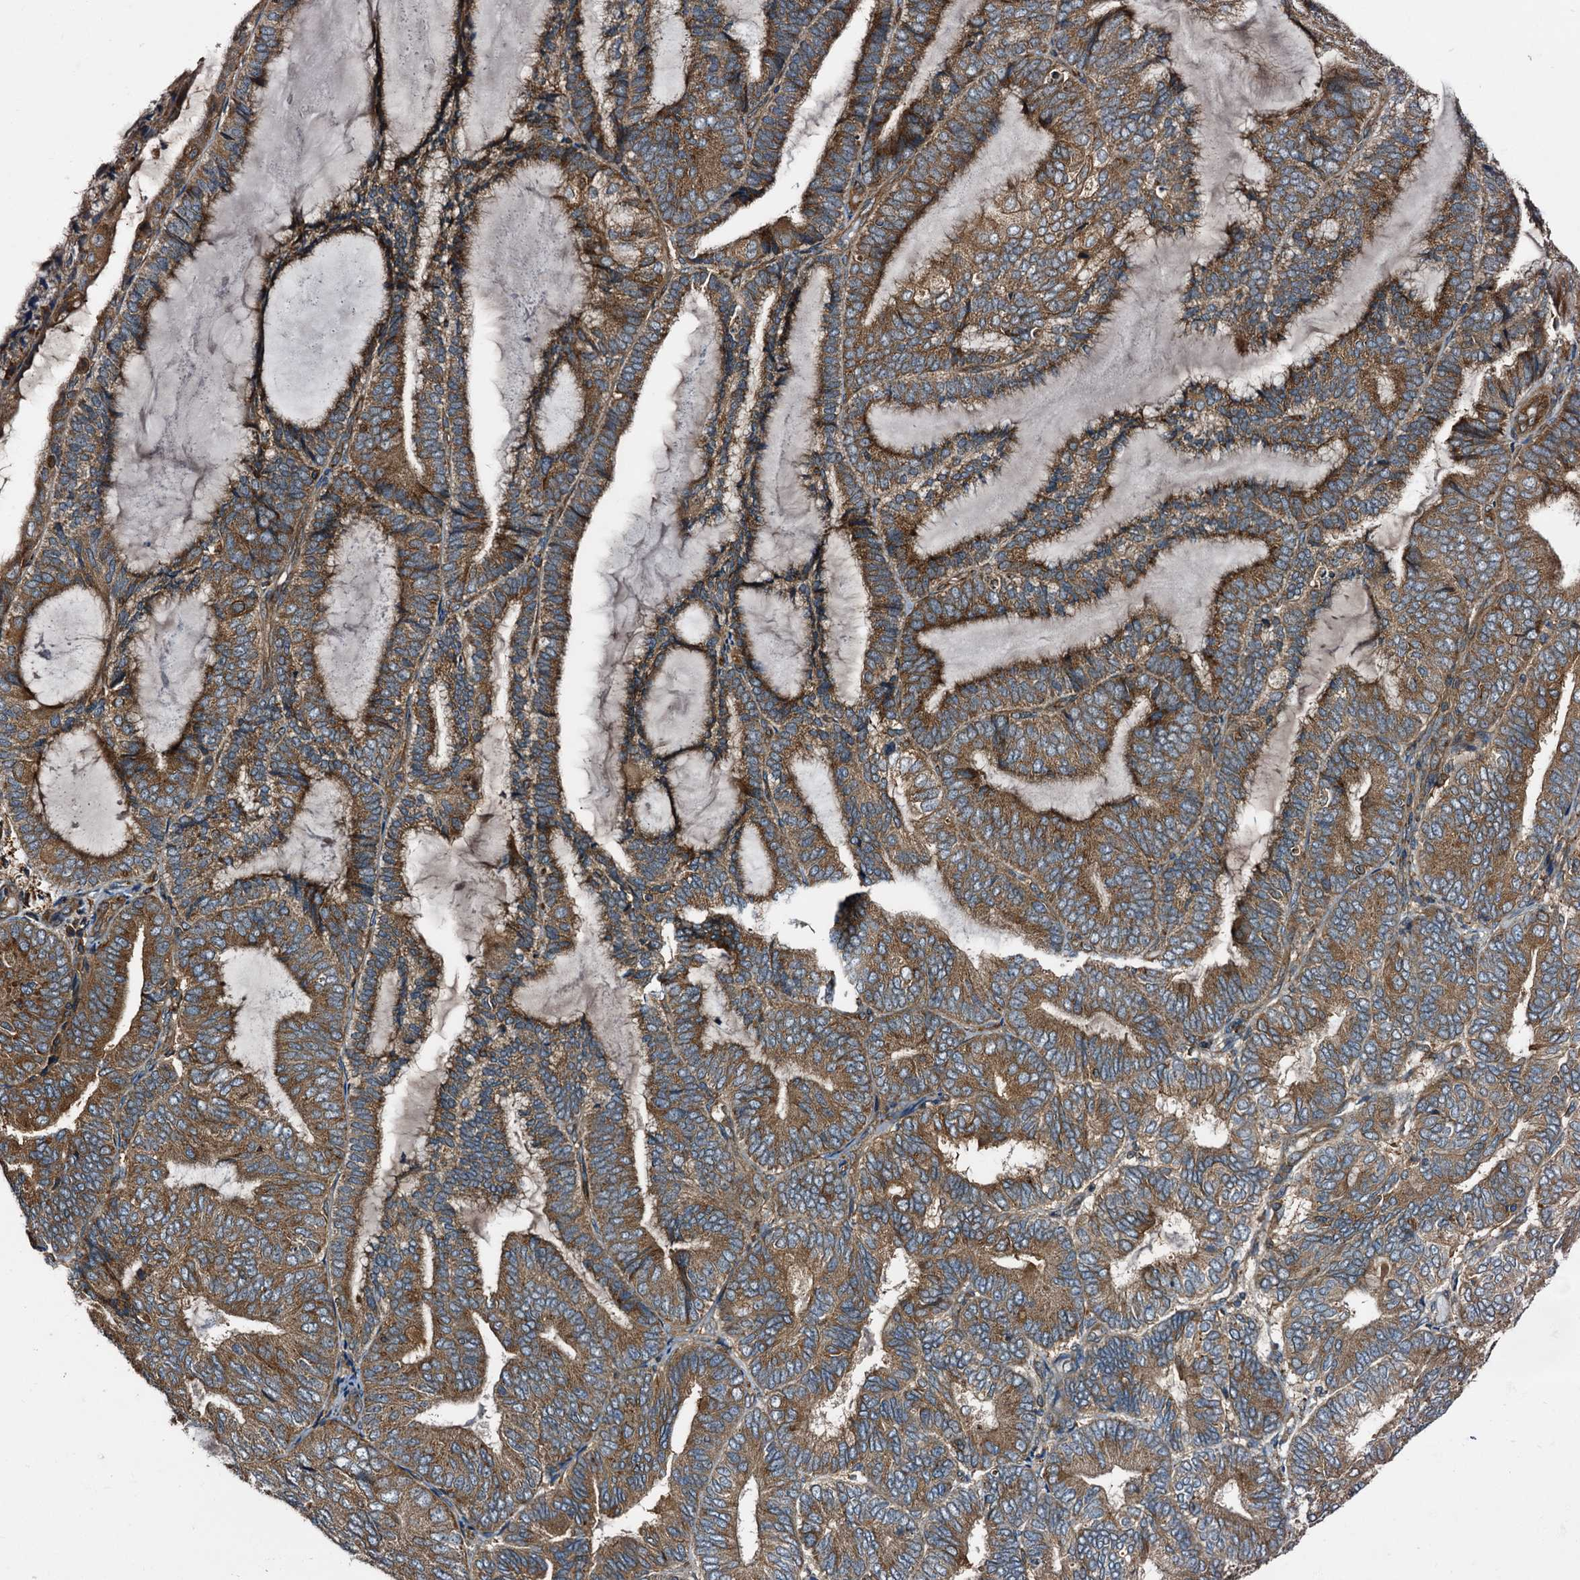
{"staining": {"intensity": "moderate", "quantity": ">75%", "location": "cytoplasmic/membranous"}, "tissue": "endometrial cancer", "cell_type": "Tumor cells", "image_type": "cancer", "snomed": [{"axis": "morphology", "description": "Adenocarcinoma, NOS"}, {"axis": "topography", "description": "Endometrium"}], "caption": "Protein staining shows moderate cytoplasmic/membranous positivity in approximately >75% of tumor cells in endometrial cancer.", "gene": "PEX5", "patient": {"sex": "female", "age": 81}}